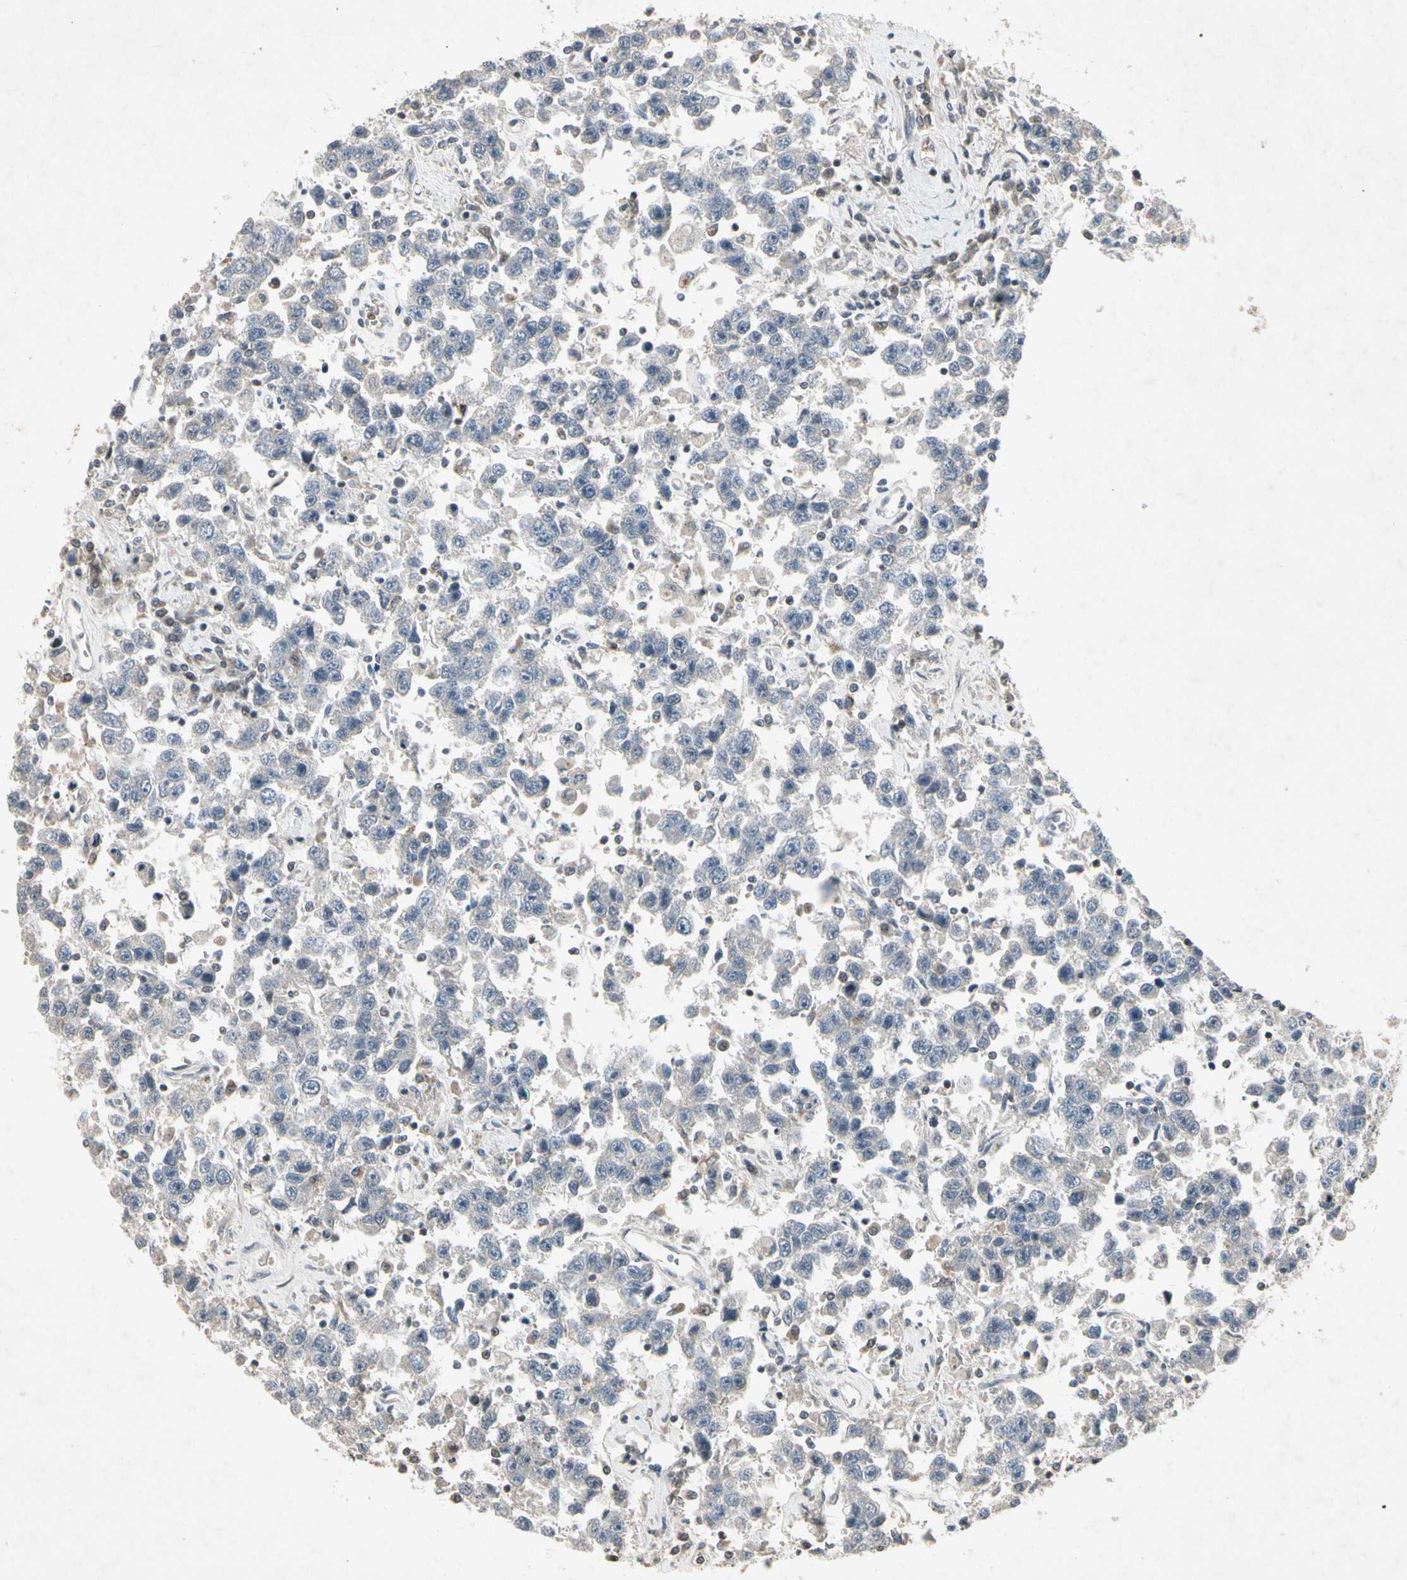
{"staining": {"intensity": "negative", "quantity": "none", "location": "none"}, "tissue": "testis cancer", "cell_type": "Tumor cells", "image_type": "cancer", "snomed": [{"axis": "morphology", "description": "Seminoma, NOS"}, {"axis": "topography", "description": "Testis"}], "caption": "High power microscopy photomicrograph of an immunohistochemistry (IHC) micrograph of seminoma (testis), revealing no significant expression in tumor cells. (DAB (3,3'-diaminobenzidine) immunohistochemistry (IHC), high magnification).", "gene": "TEK", "patient": {"sex": "male", "age": 41}}